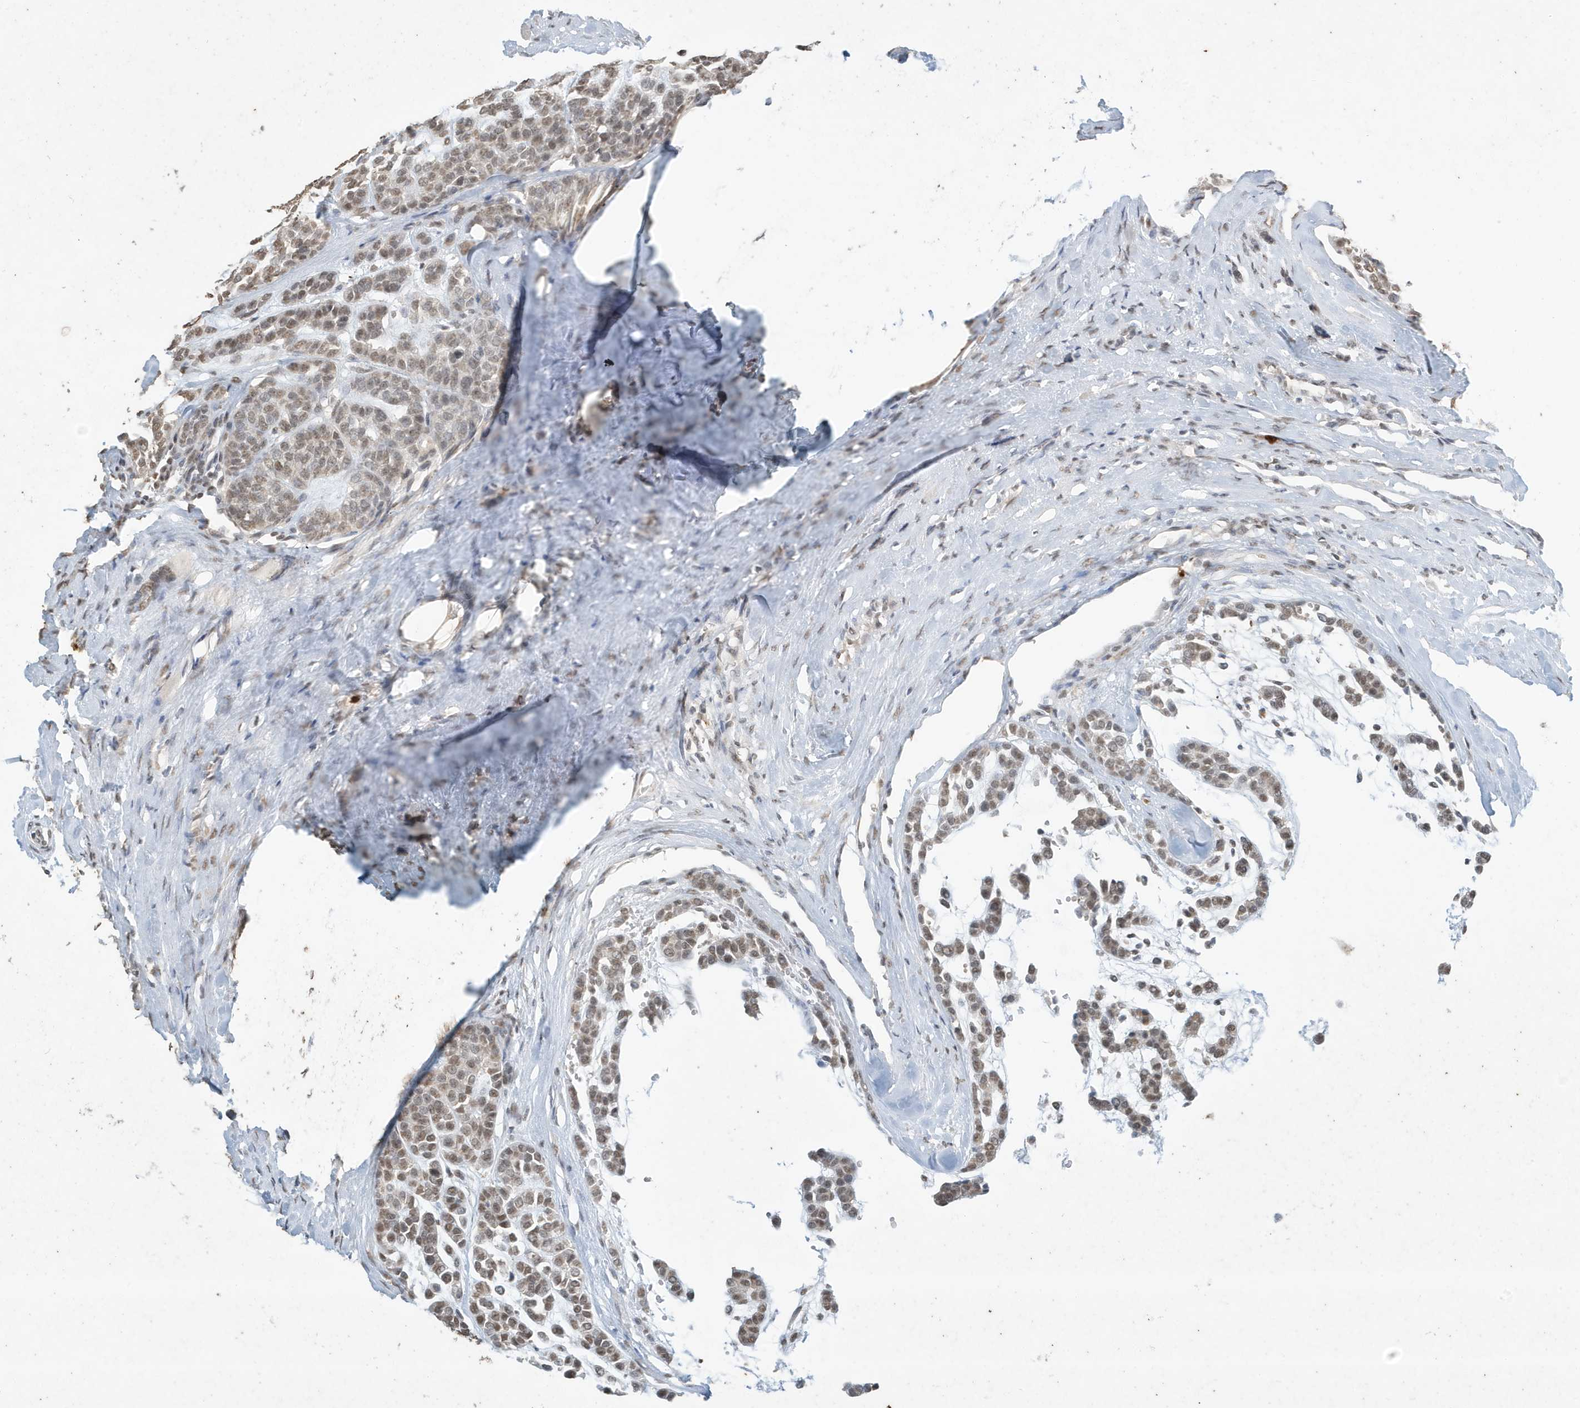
{"staining": {"intensity": "moderate", "quantity": ">75%", "location": "nuclear"}, "tissue": "head and neck cancer", "cell_type": "Tumor cells", "image_type": "cancer", "snomed": [{"axis": "morphology", "description": "Adenocarcinoma, NOS"}, {"axis": "morphology", "description": "Adenoma, NOS"}, {"axis": "topography", "description": "Head-Neck"}], "caption": "This is an image of IHC staining of head and neck cancer (adenoma), which shows moderate positivity in the nuclear of tumor cells.", "gene": "DEFA1", "patient": {"sex": "female", "age": 55}}